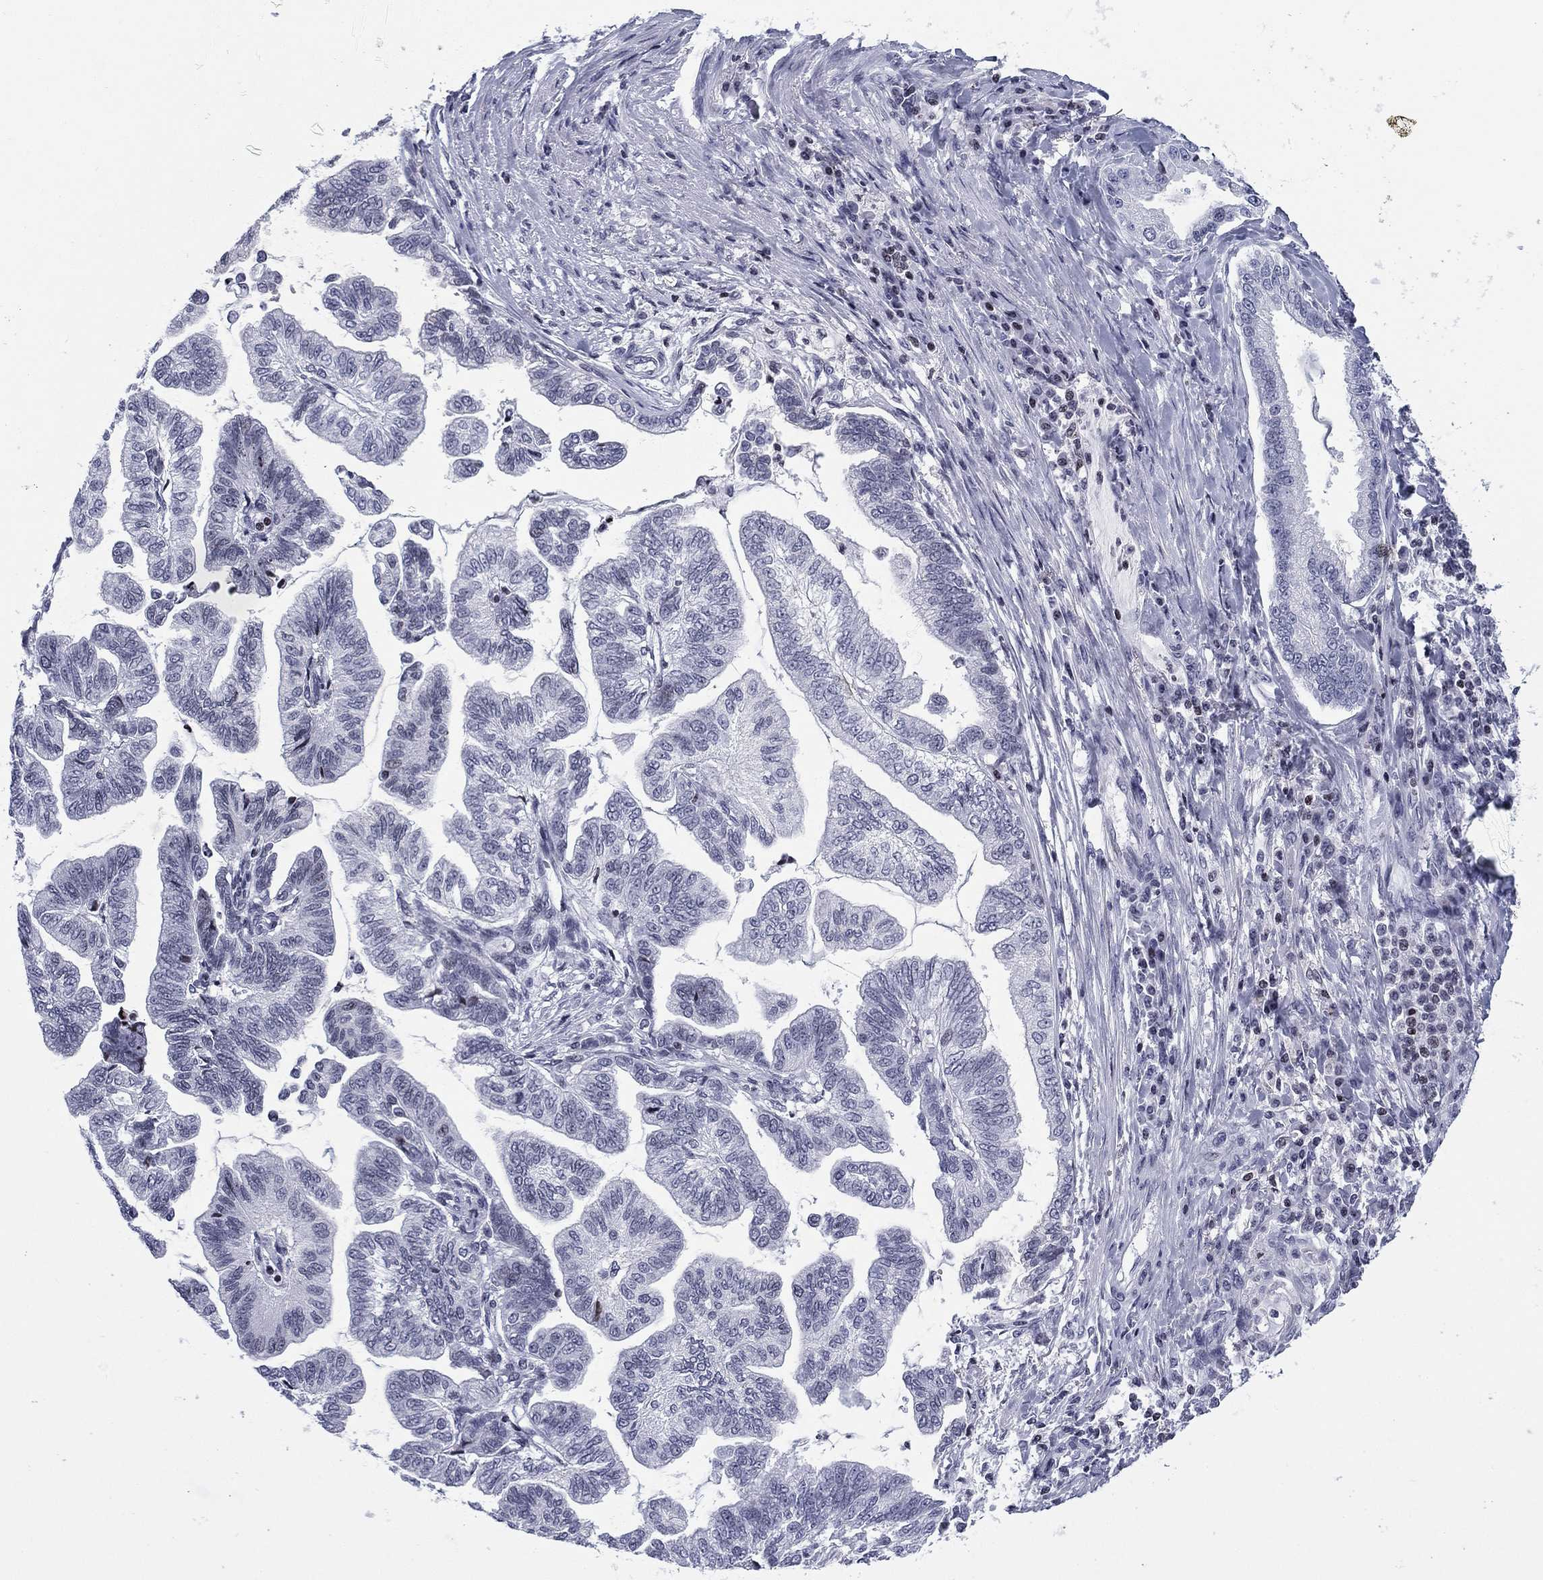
{"staining": {"intensity": "negative", "quantity": "none", "location": "none"}, "tissue": "stomach cancer", "cell_type": "Tumor cells", "image_type": "cancer", "snomed": [{"axis": "morphology", "description": "Adenocarcinoma, NOS"}, {"axis": "topography", "description": "Stomach"}], "caption": "Micrograph shows no significant protein expression in tumor cells of stomach cancer (adenocarcinoma).", "gene": "CCDC144A", "patient": {"sex": "male", "age": 83}}